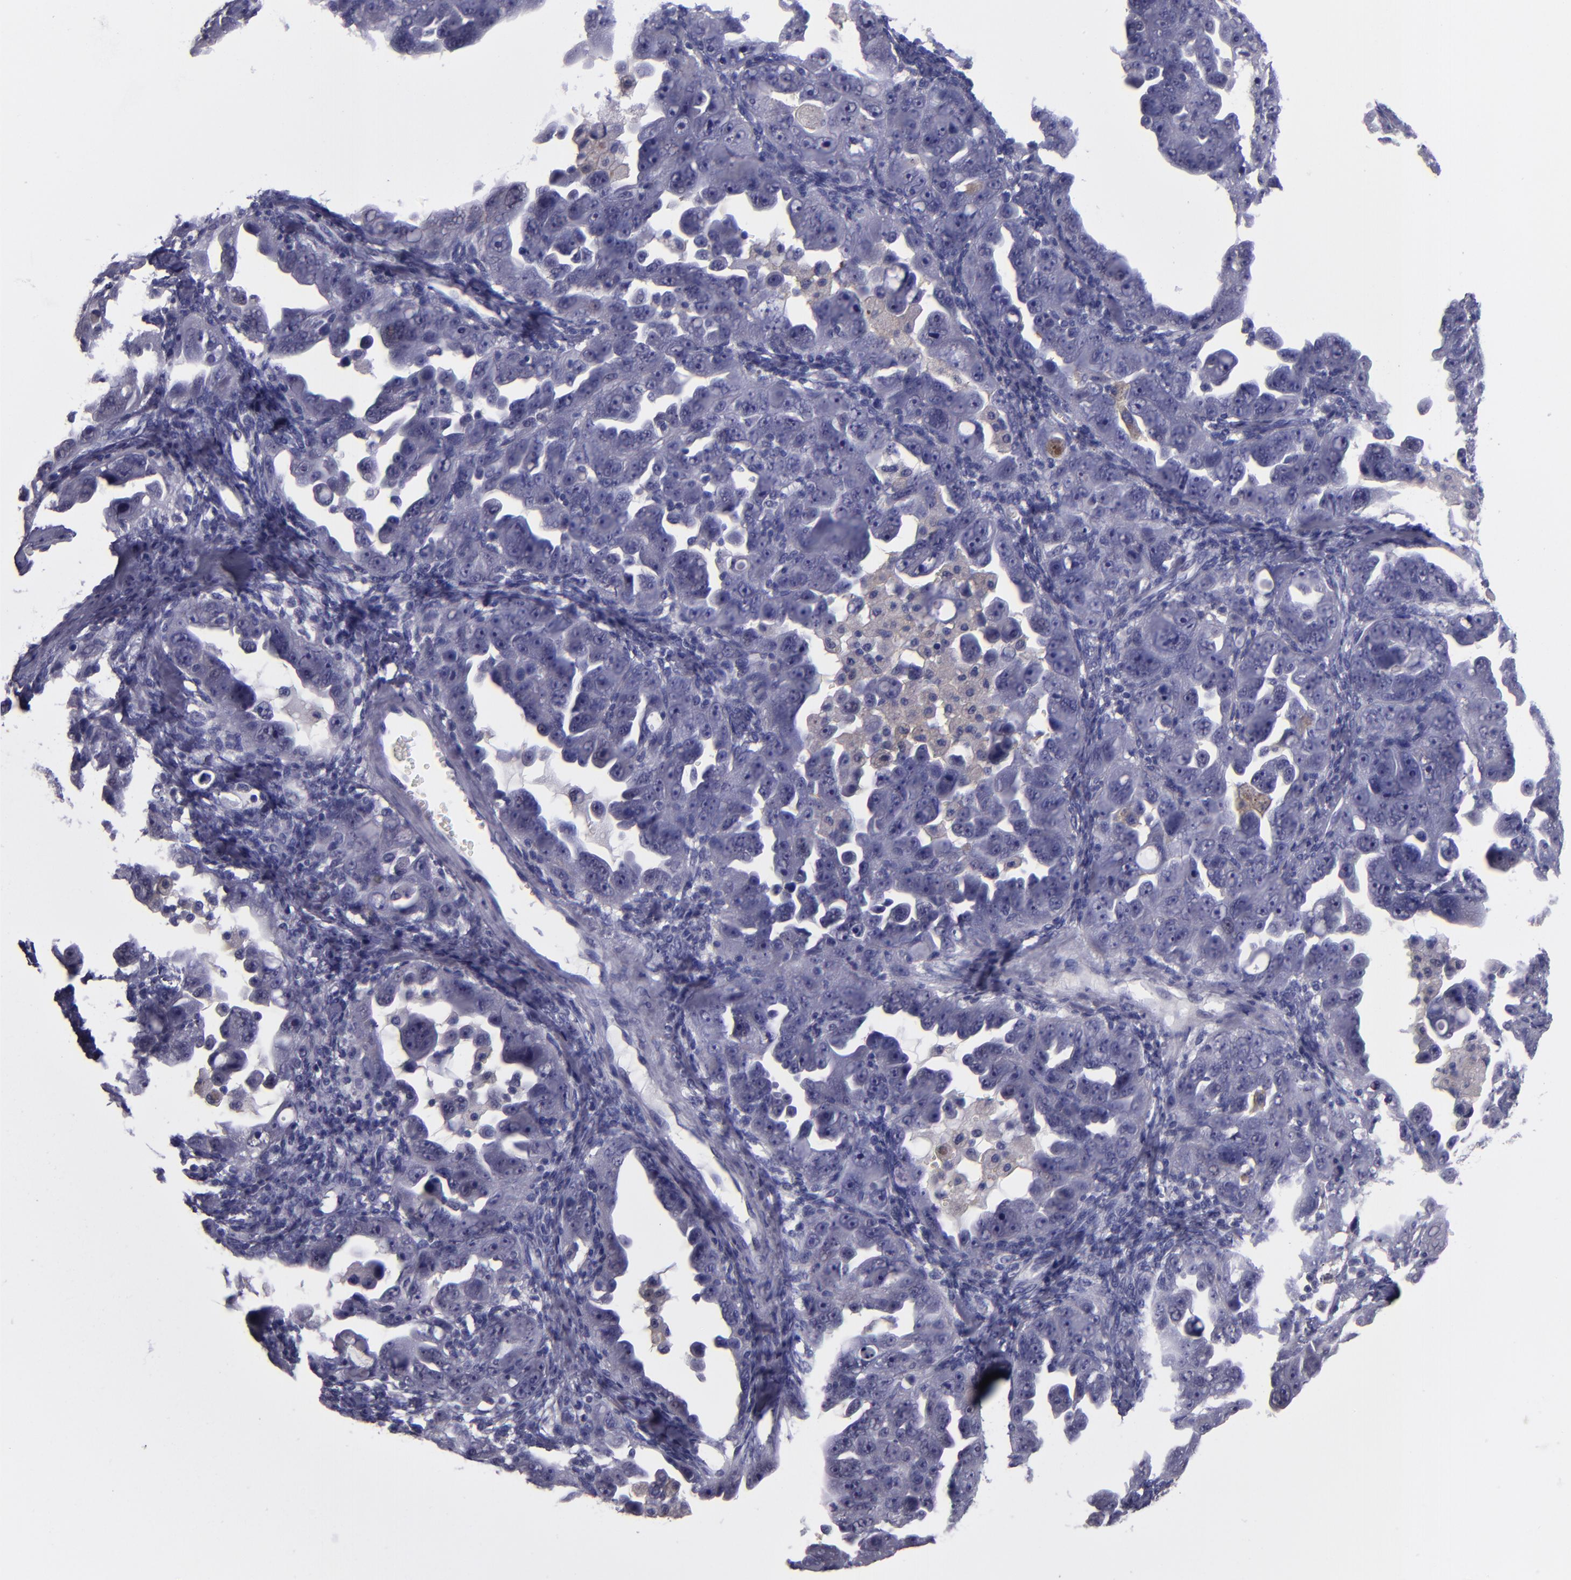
{"staining": {"intensity": "negative", "quantity": "none", "location": "none"}, "tissue": "ovarian cancer", "cell_type": "Tumor cells", "image_type": "cancer", "snomed": [{"axis": "morphology", "description": "Cystadenocarcinoma, serous, NOS"}, {"axis": "topography", "description": "Ovary"}], "caption": "Tumor cells show no significant protein expression in ovarian serous cystadenocarcinoma. Brightfield microscopy of immunohistochemistry (IHC) stained with DAB (brown) and hematoxylin (blue), captured at high magnification.", "gene": "CEBPE", "patient": {"sex": "female", "age": 66}}